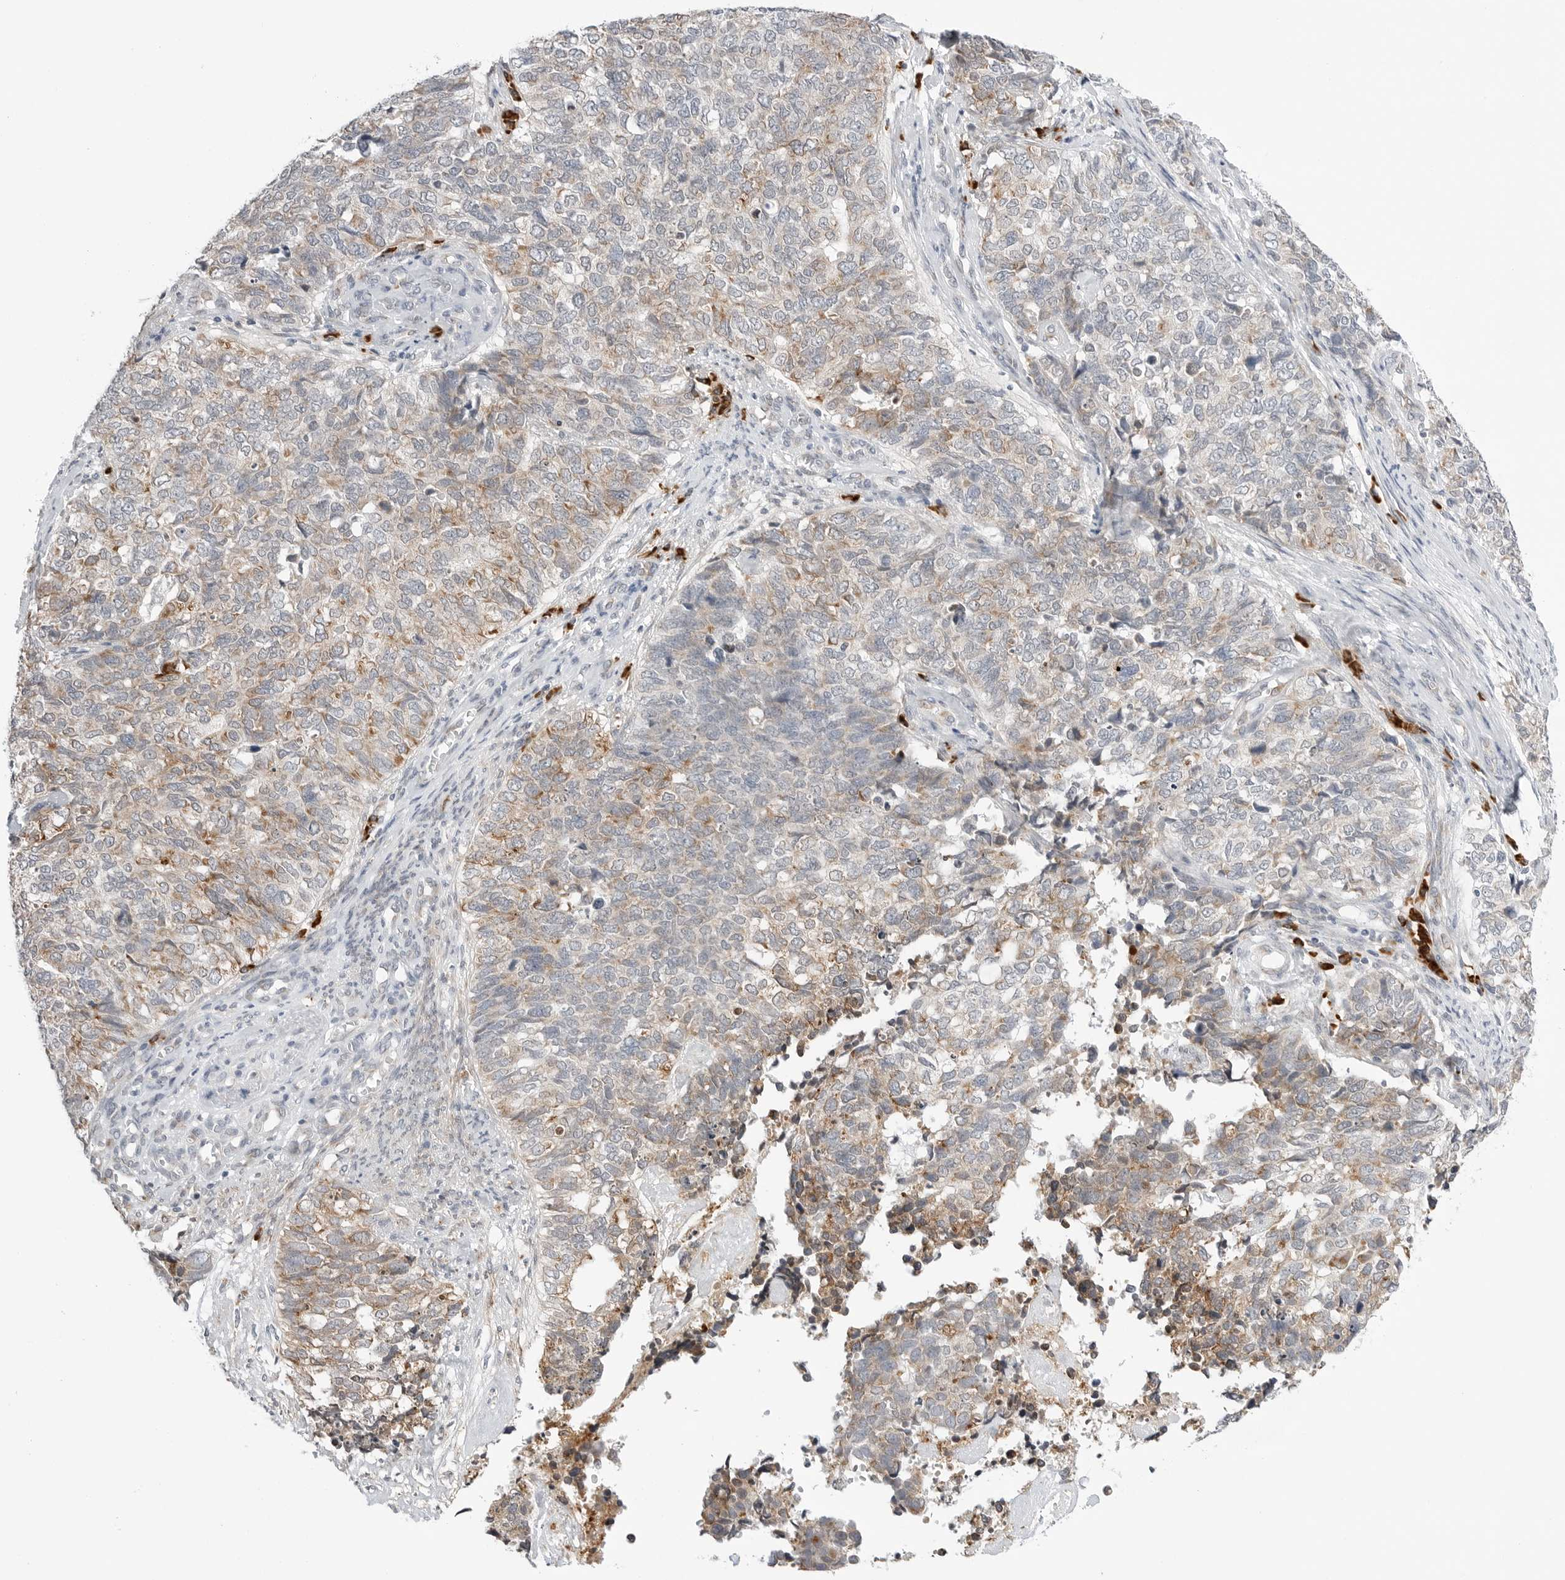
{"staining": {"intensity": "moderate", "quantity": "<25%", "location": "cytoplasmic/membranous"}, "tissue": "cervical cancer", "cell_type": "Tumor cells", "image_type": "cancer", "snomed": [{"axis": "morphology", "description": "Squamous cell carcinoma, NOS"}, {"axis": "topography", "description": "Cervix"}], "caption": "Immunohistochemical staining of cervical squamous cell carcinoma reveals low levels of moderate cytoplasmic/membranous positivity in about <25% of tumor cells. (DAB (3,3'-diaminobenzidine) IHC, brown staining for protein, blue staining for nuclei).", "gene": "RPN1", "patient": {"sex": "female", "age": 63}}